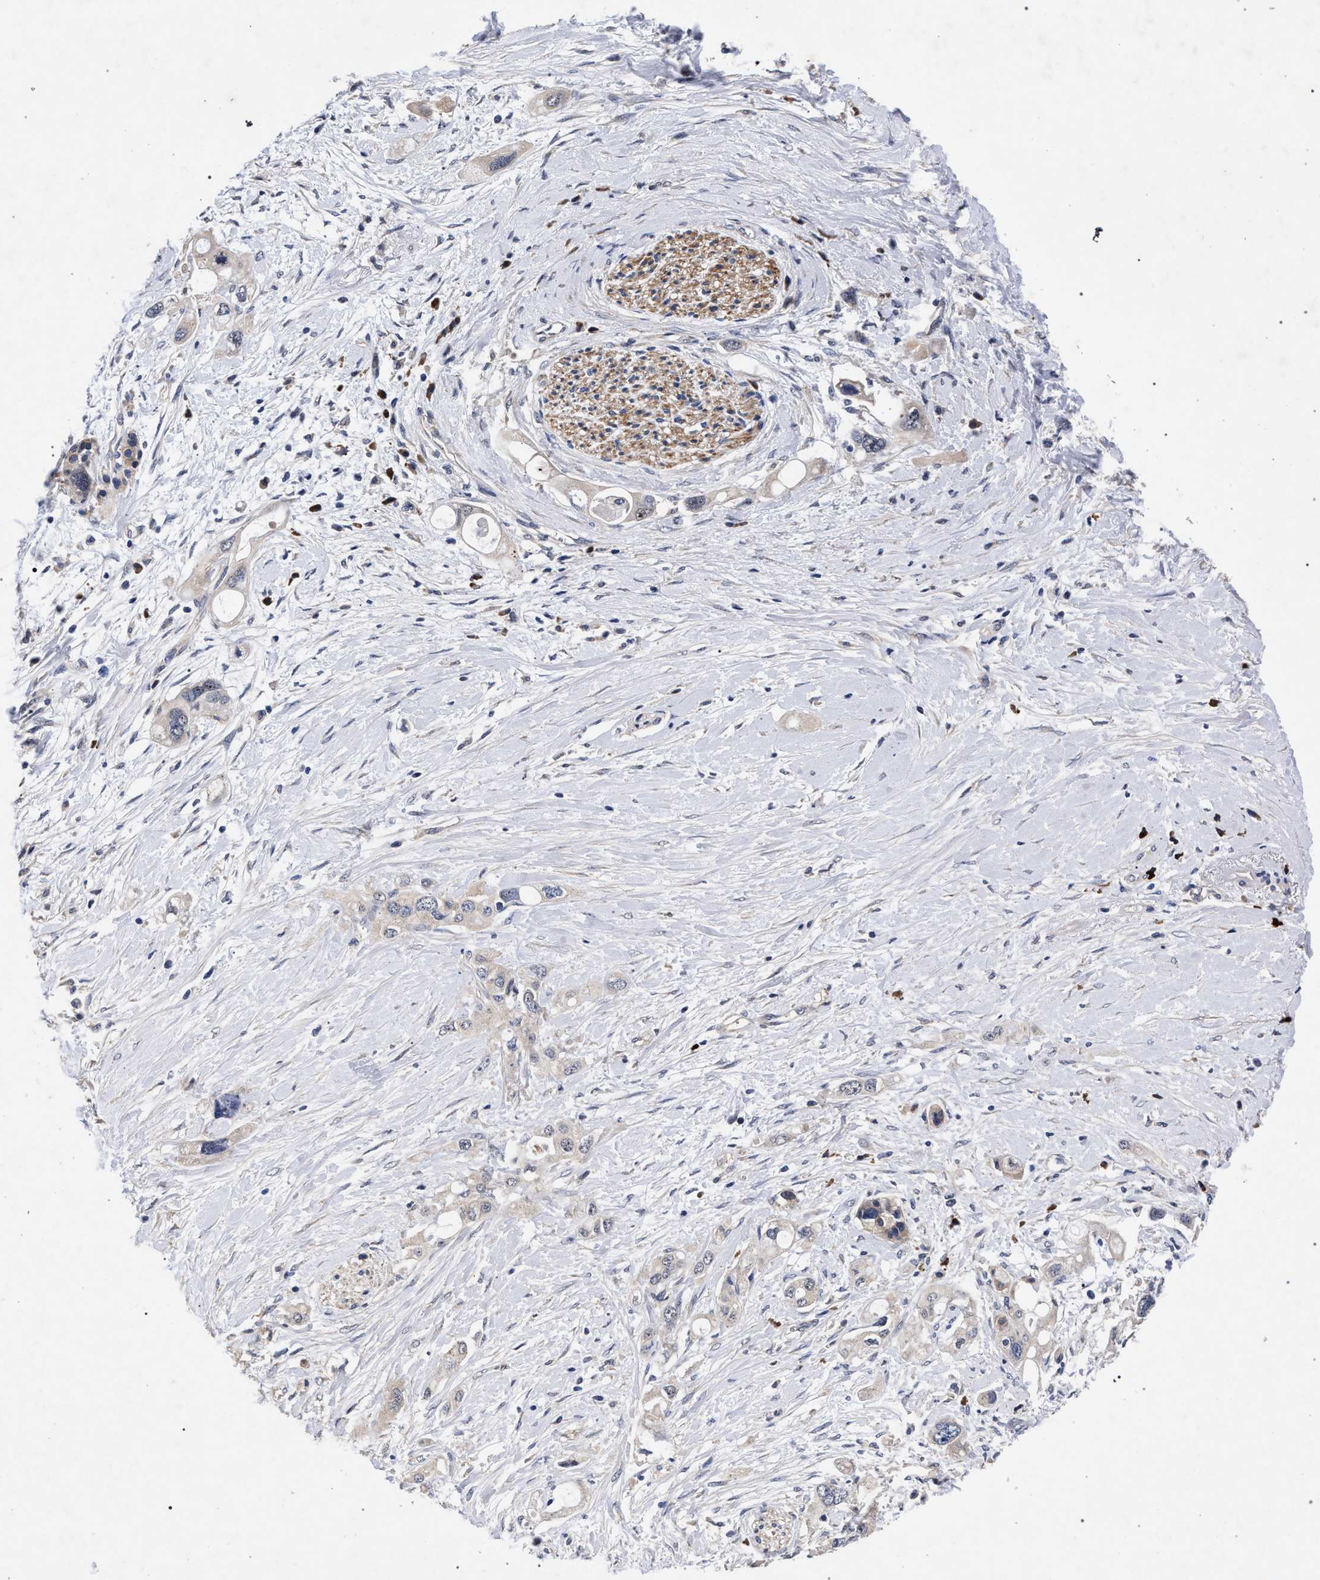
{"staining": {"intensity": "weak", "quantity": "<25%", "location": "cytoplasmic/membranous"}, "tissue": "pancreatic cancer", "cell_type": "Tumor cells", "image_type": "cancer", "snomed": [{"axis": "morphology", "description": "Adenocarcinoma, NOS"}, {"axis": "topography", "description": "Pancreas"}], "caption": "An immunohistochemistry image of pancreatic cancer (adenocarcinoma) is shown. There is no staining in tumor cells of pancreatic cancer (adenocarcinoma). (DAB immunohistochemistry, high magnification).", "gene": "CFAP95", "patient": {"sex": "female", "age": 56}}